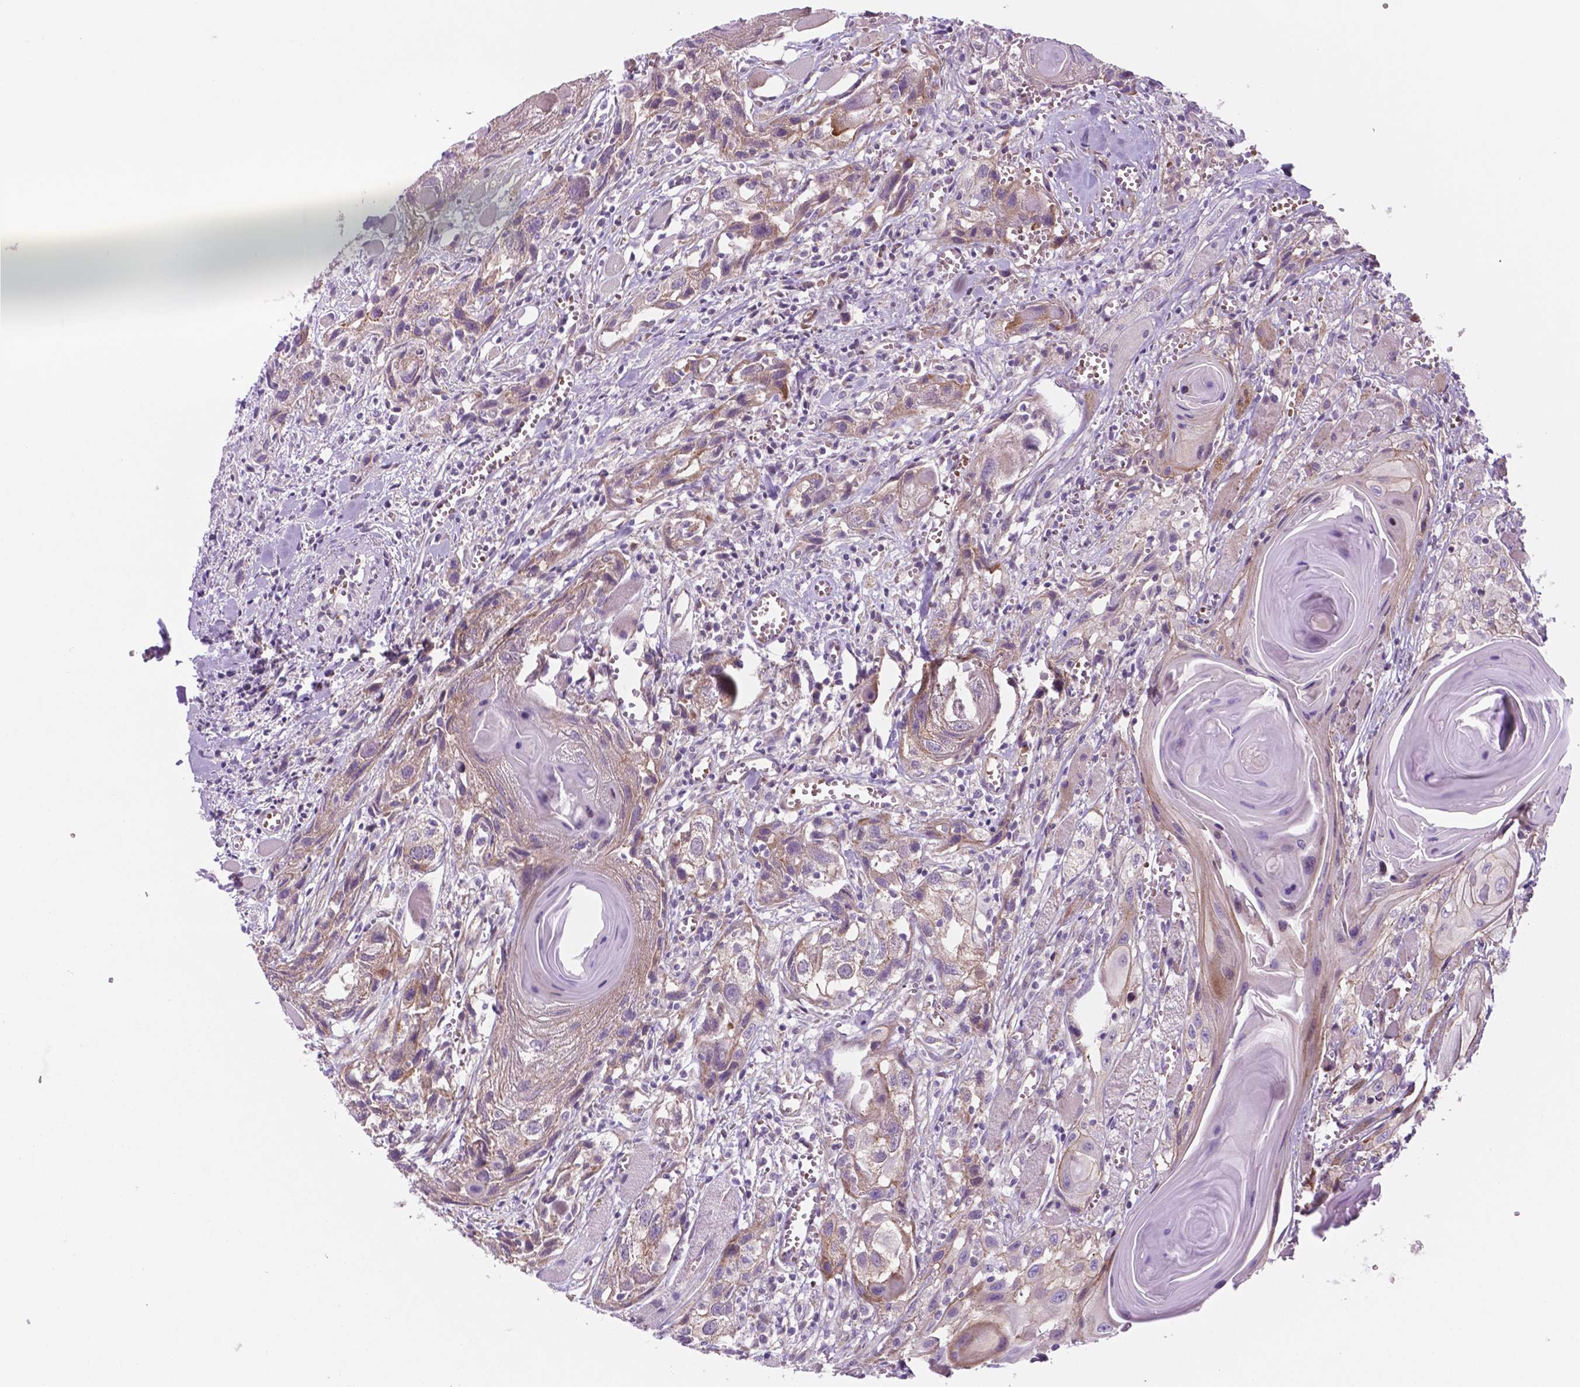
{"staining": {"intensity": "weak", "quantity": "<25%", "location": "cytoplasmic/membranous"}, "tissue": "head and neck cancer", "cell_type": "Tumor cells", "image_type": "cancer", "snomed": [{"axis": "morphology", "description": "Squamous cell carcinoma, NOS"}, {"axis": "topography", "description": "Head-Neck"}], "caption": "This is an immunohistochemistry (IHC) histopathology image of squamous cell carcinoma (head and neck). There is no staining in tumor cells.", "gene": "RND3", "patient": {"sex": "female", "age": 80}}